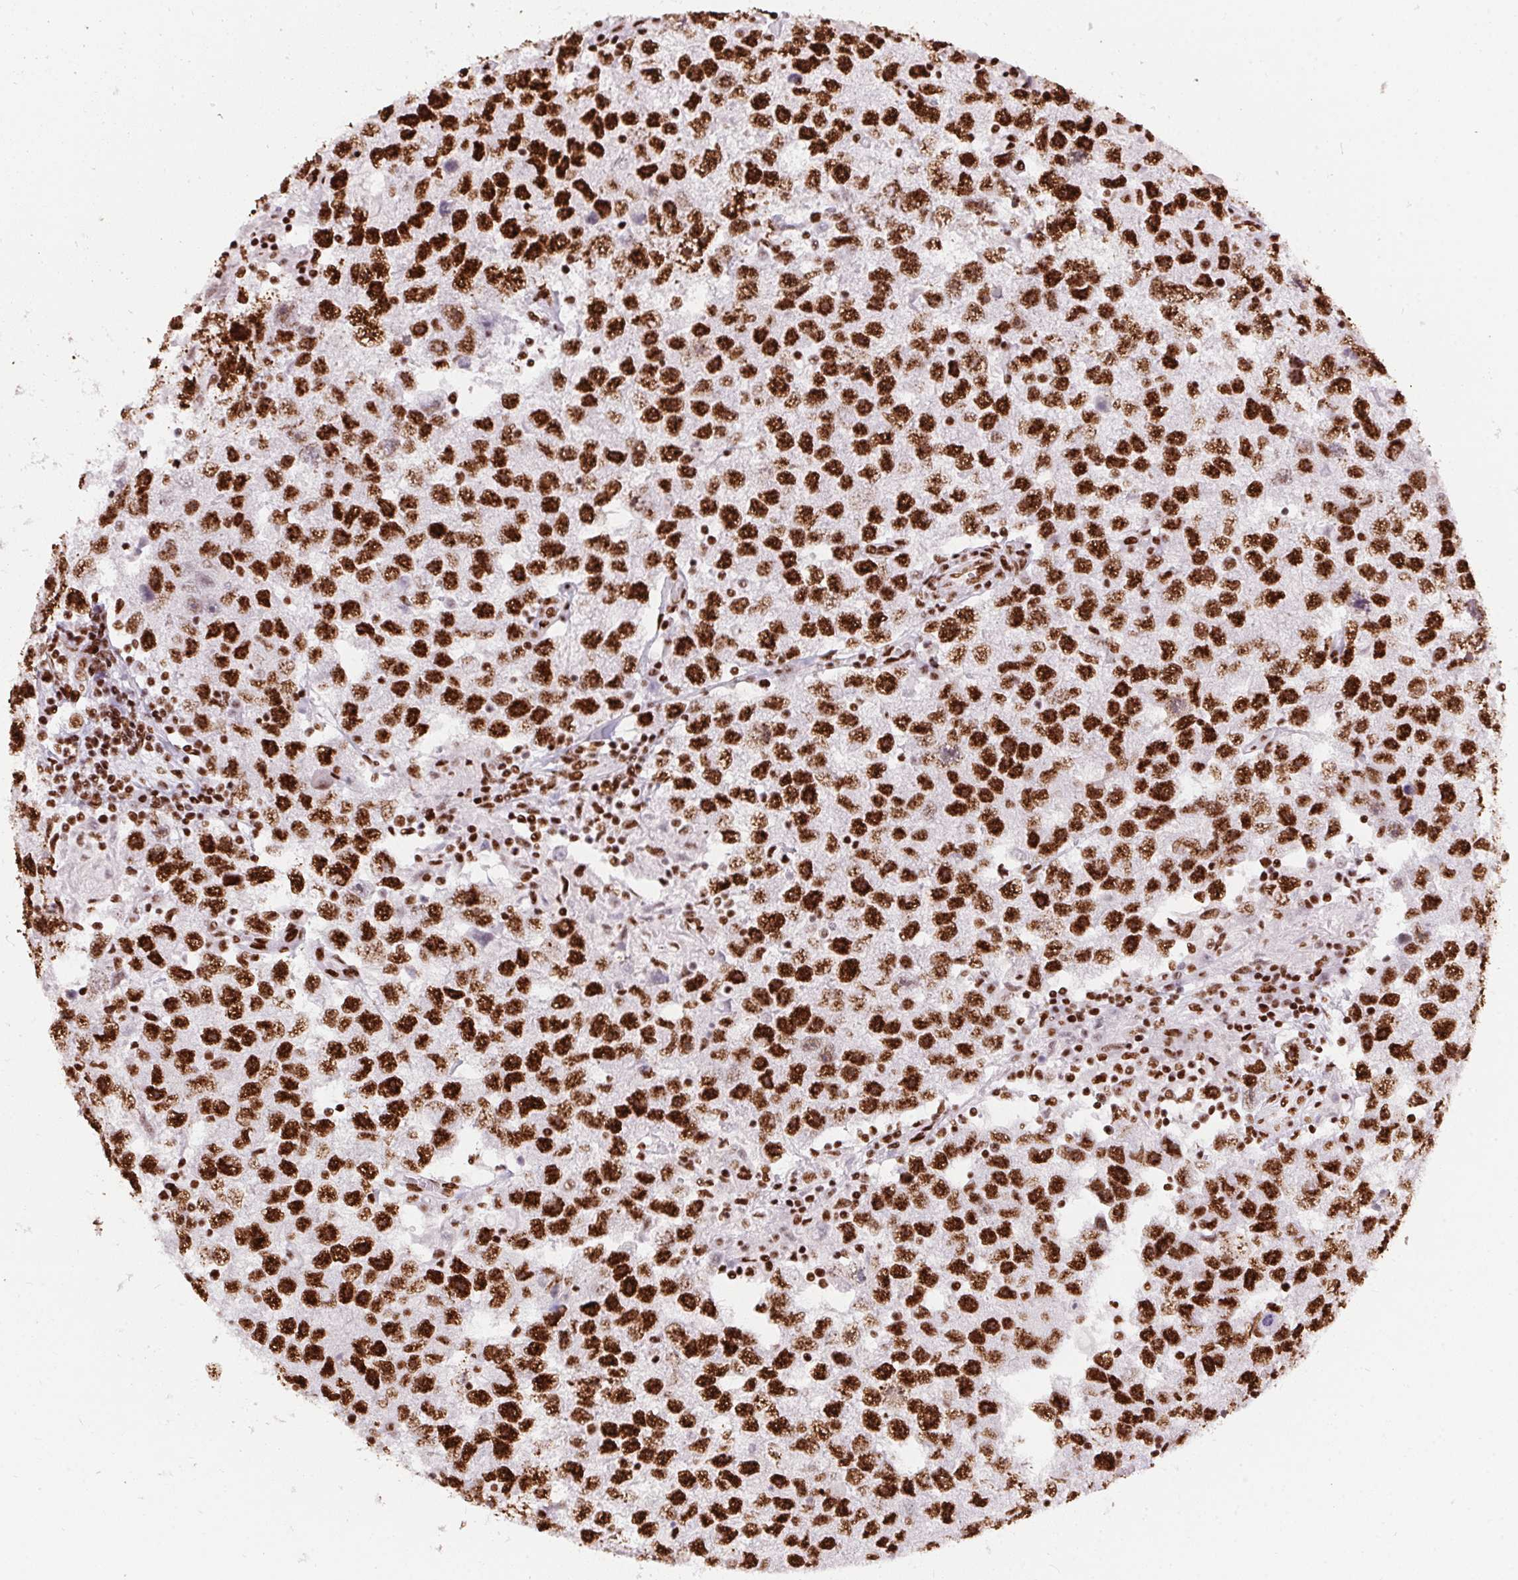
{"staining": {"intensity": "strong", "quantity": ">75%", "location": "nuclear"}, "tissue": "testis cancer", "cell_type": "Tumor cells", "image_type": "cancer", "snomed": [{"axis": "morphology", "description": "Seminoma, NOS"}, {"axis": "topography", "description": "Testis"}], "caption": "Protein expression analysis of human testis cancer (seminoma) reveals strong nuclear positivity in about >75% of tumor cells.", "gene": "PAGE3", "patient": {"sex": "male", "age": 26}}